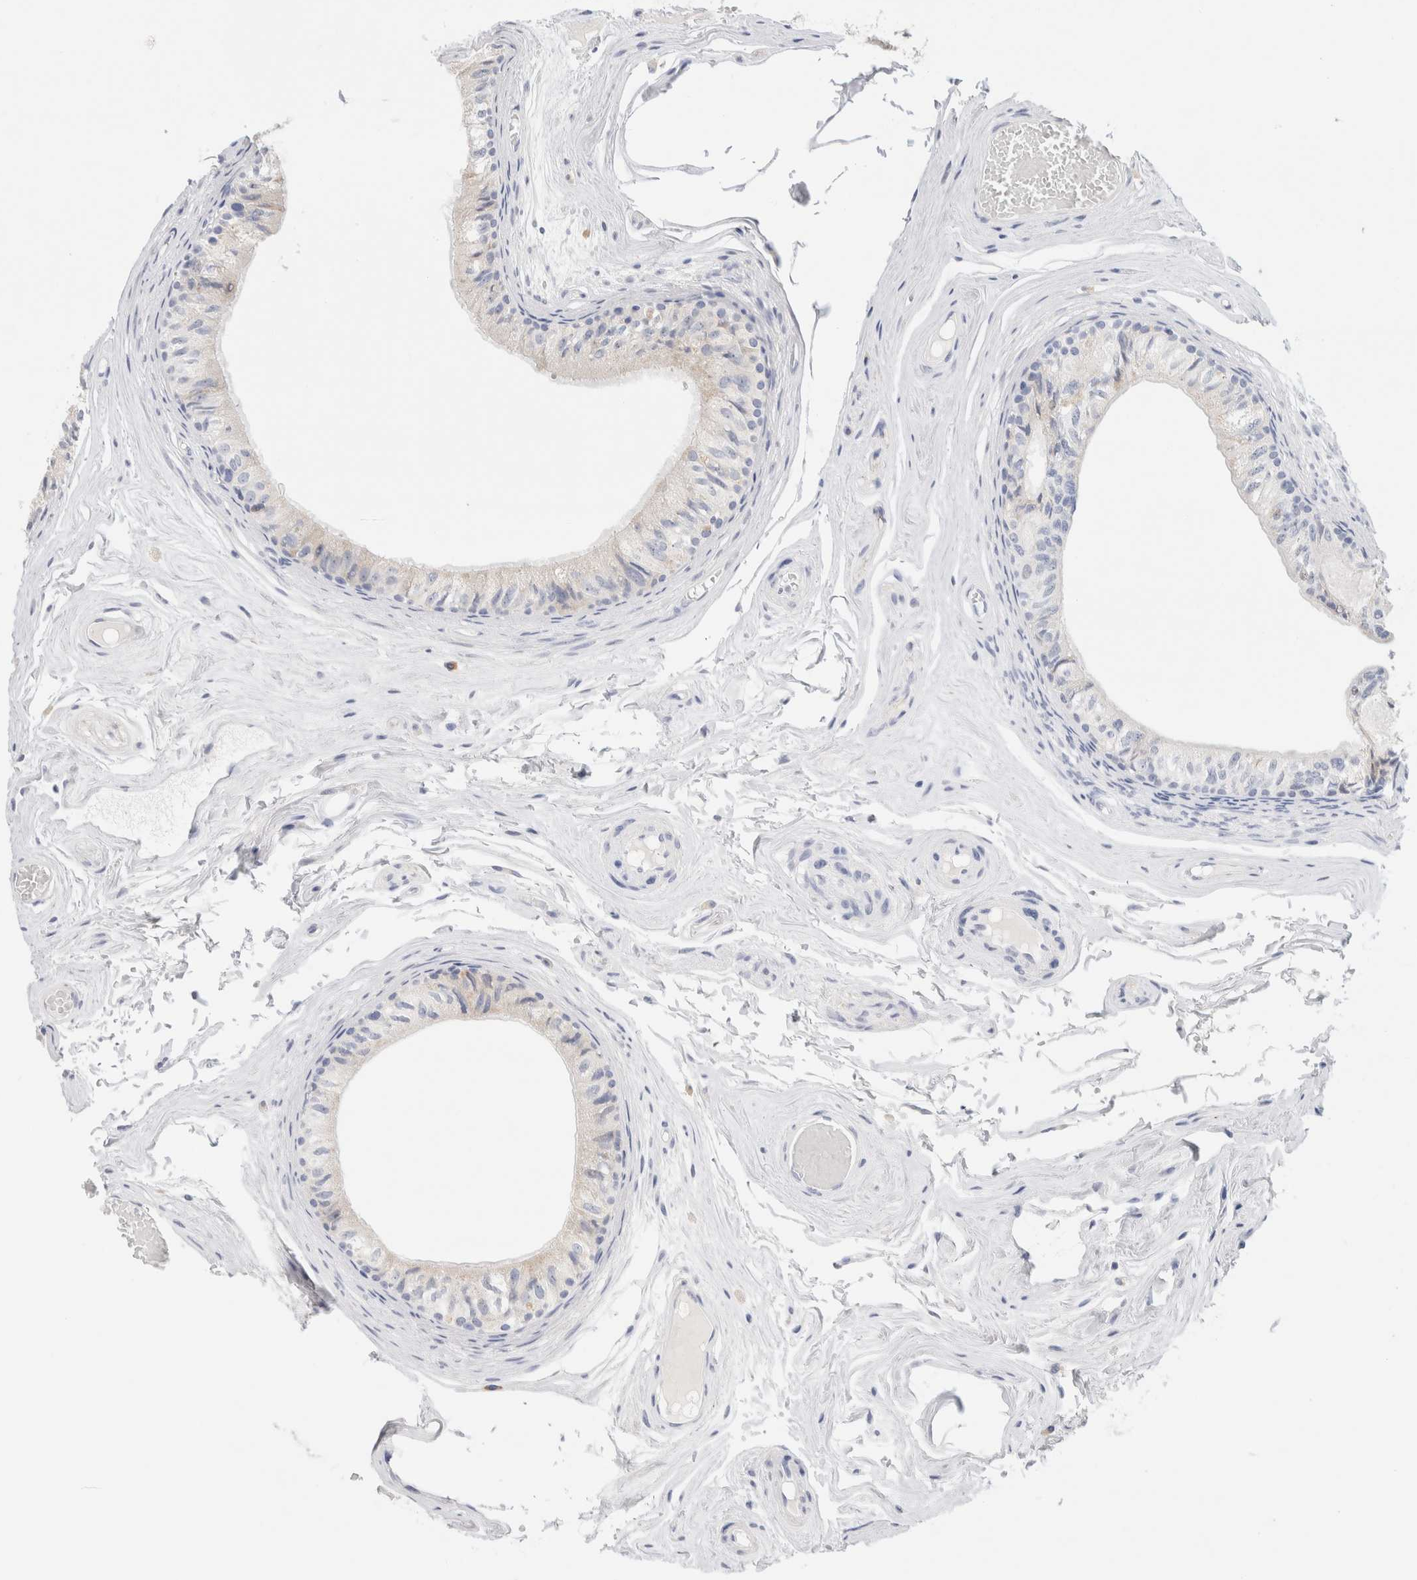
{"staining": {"intensity": "weak", "quantity": "25%-75%", "location": "cytoplasmic/membranous"}, "tissue": "epididymis", "cell_type": "Glandular cells", "image_type": "normal", "snomed": [{"axis": "morphology", "description": "Normal tissue, NOS"}, {"axis": "topography", "description": "Epididymis"}], "caption": "Weak cytoplasmic/membranous positivity for a protein is present in about 25%-75% of glandular cells of normal epididymis using immunohistochemistry.", "gene": "GADD45G", "patient": {"sex": "male", "age": 79}}